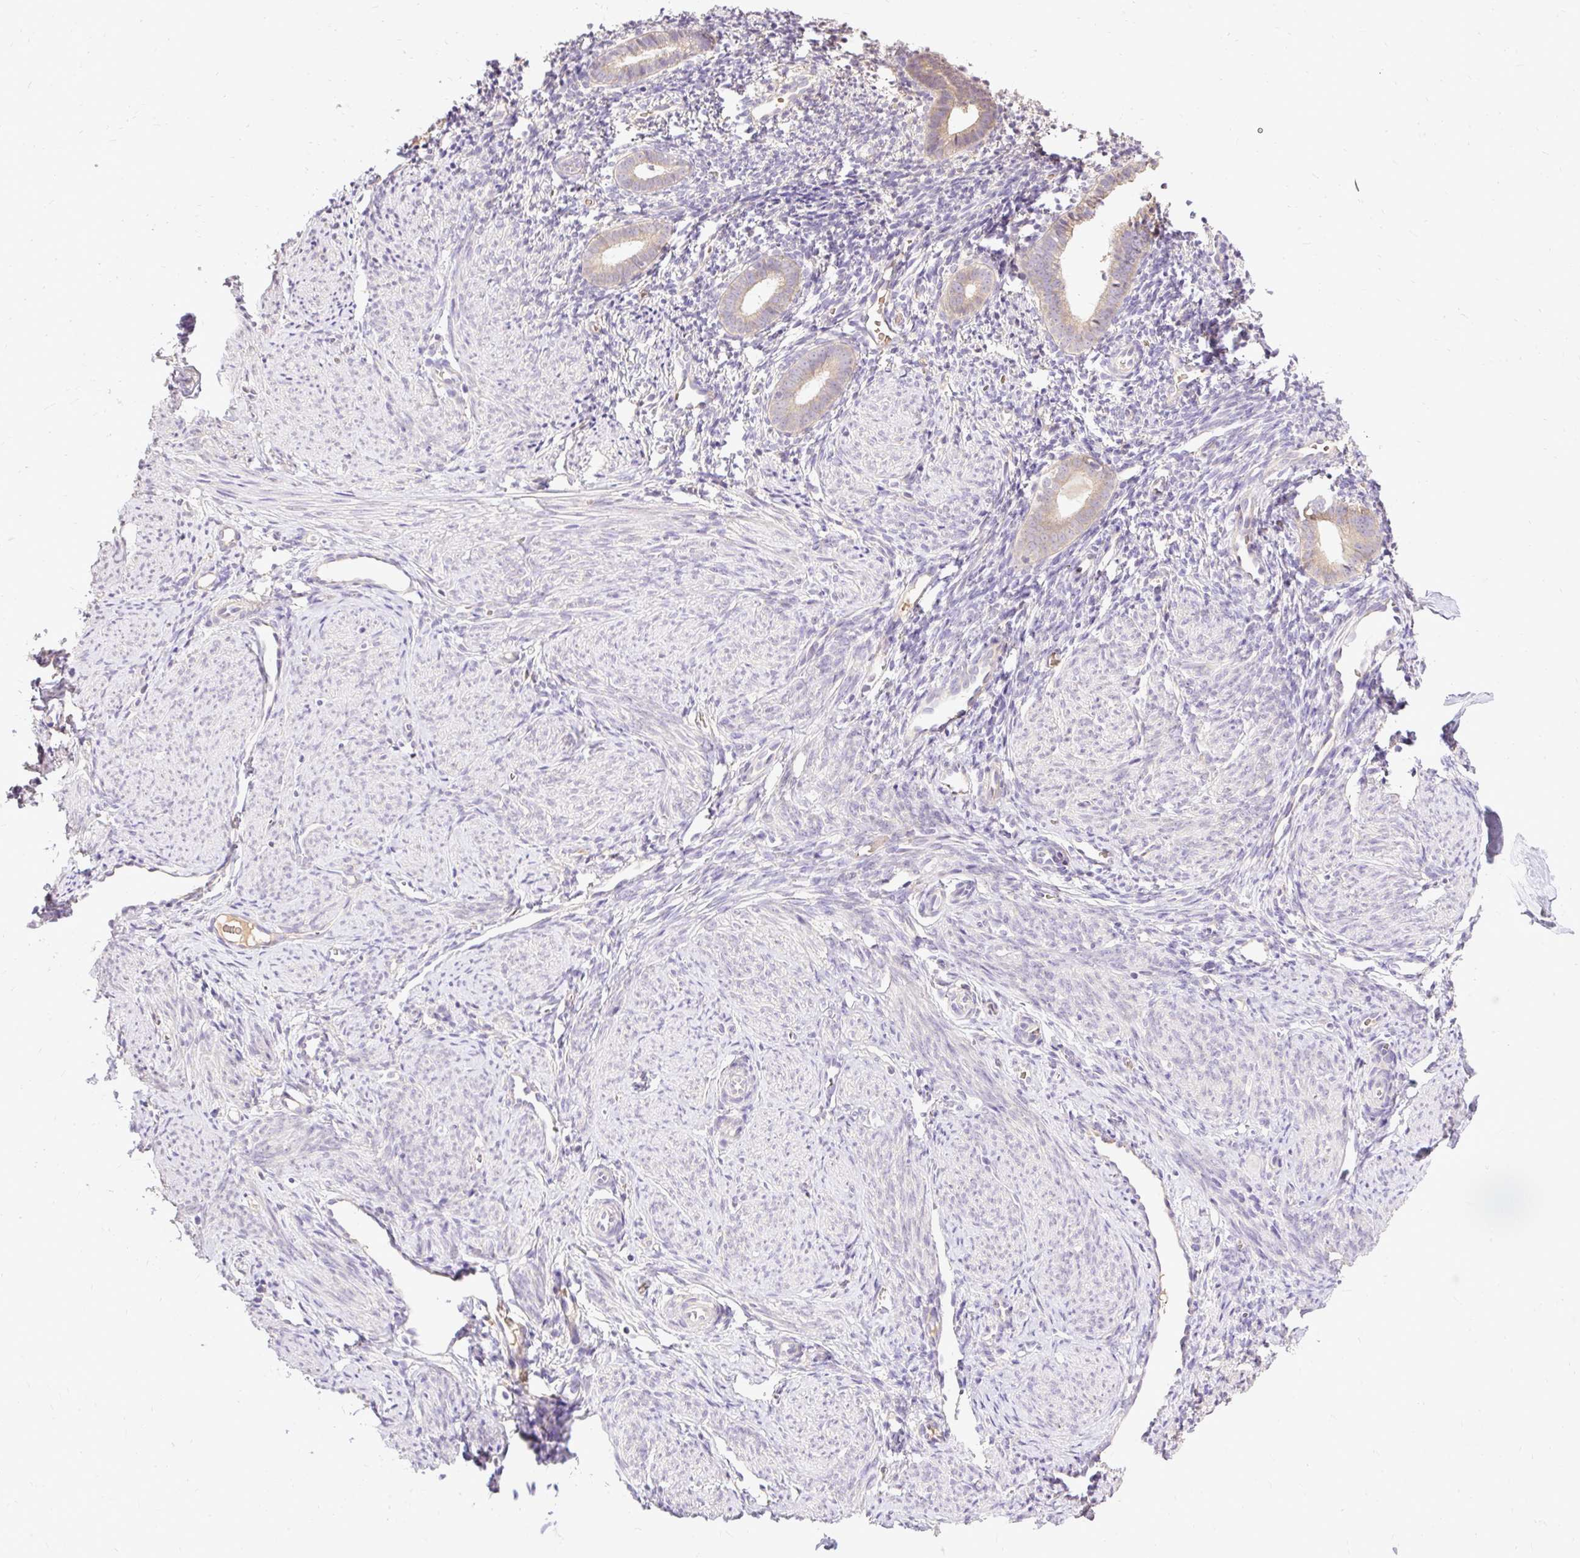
{"staining": {"intensity": "negative", "quantity": "none", "location": "none"}, "tissue": "endometrium", "cell_type": "Cells in endometrial stroma", "image_type": "normal", "snomed": [{"axis": "morphology", "description": "Normal tissue, NOS"}, {"axis": "topography", "description": "Endometrium"}], "caption": "Human endometrium stained for a protein using IHC exhibits no staining in cells in endometrial stroma.", "gene": "SEC63", "patient": {"sex": "female", "age": 39}}